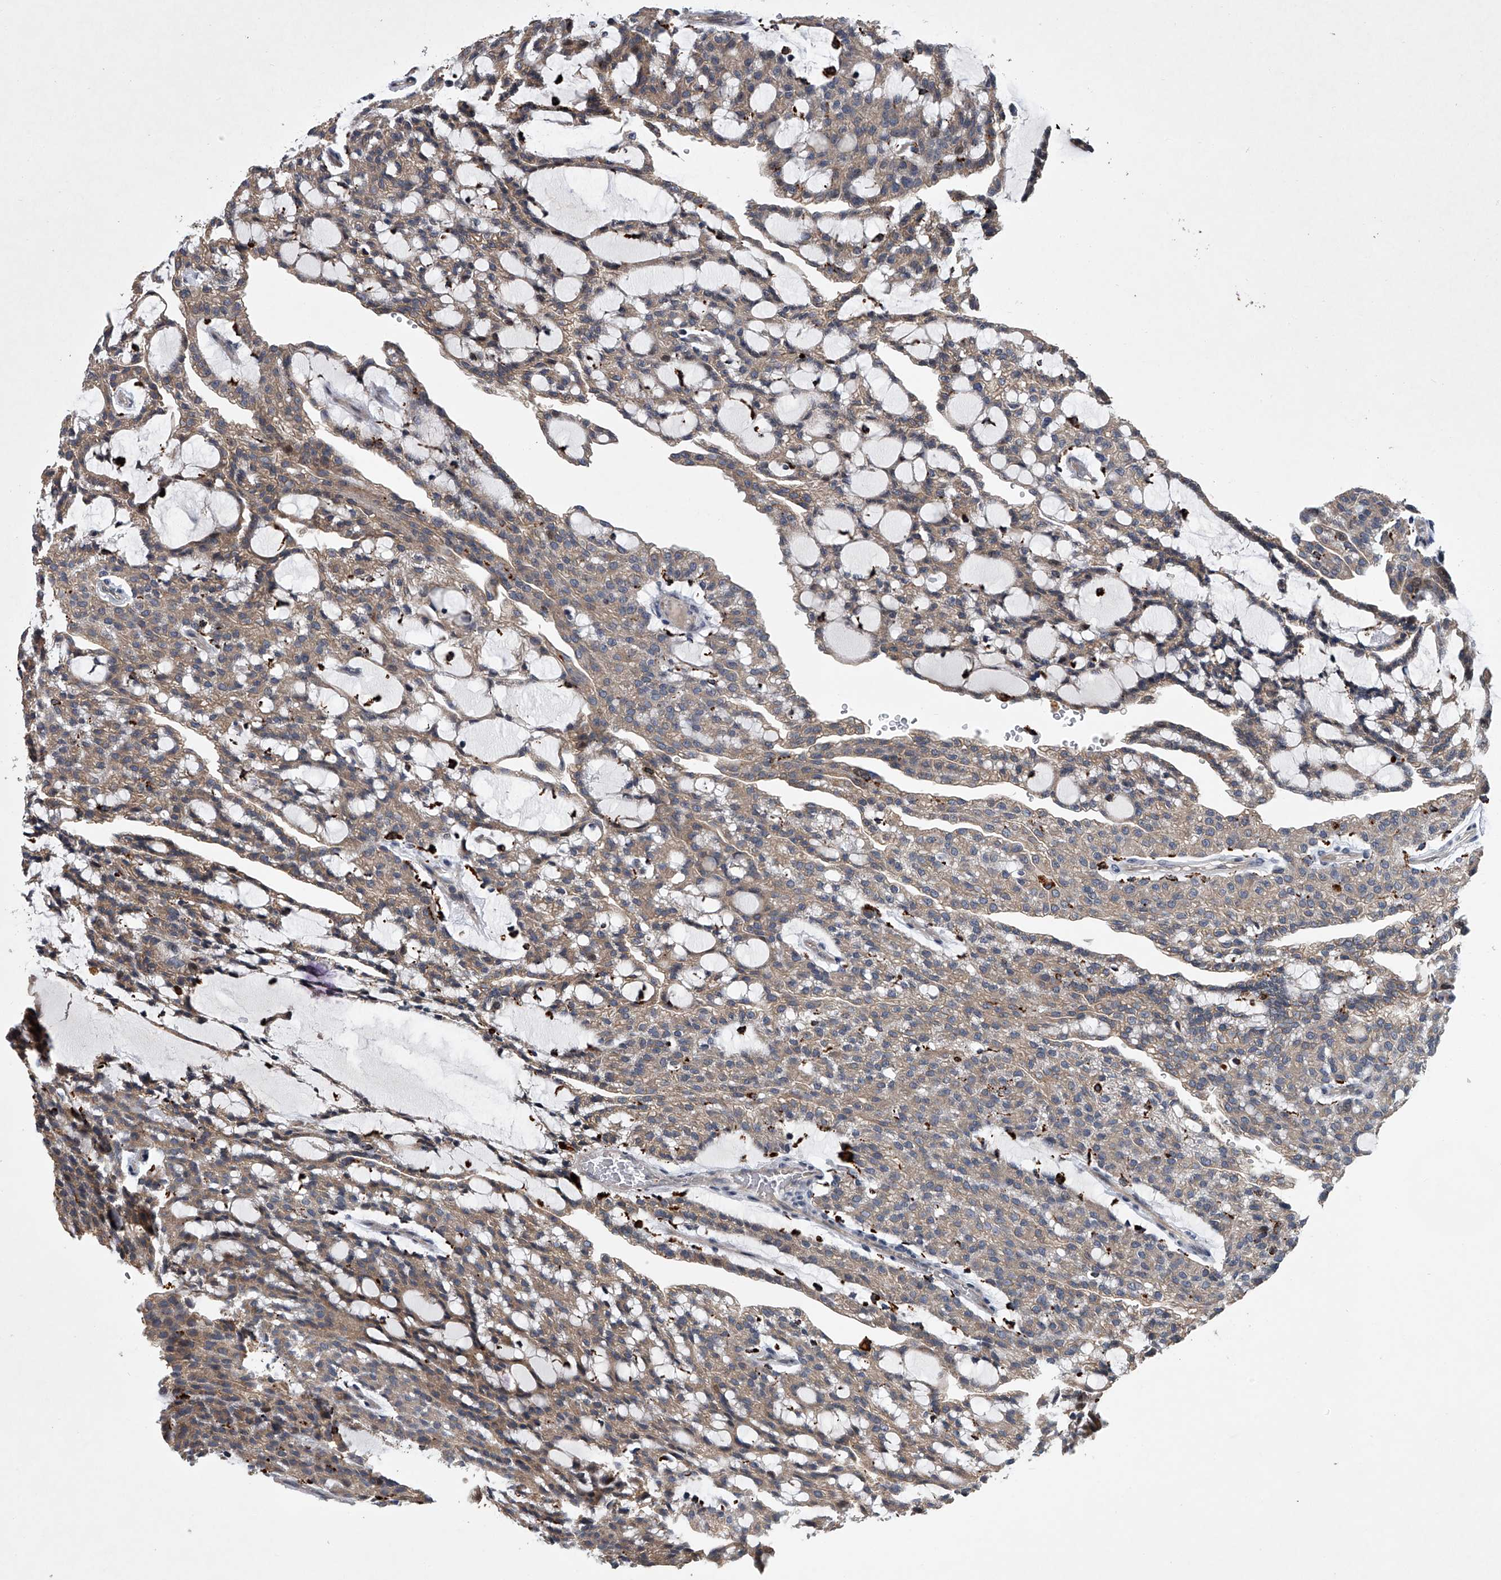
{"staining": {"intensity": "weak", "quantity": ">75%", "location": "cytoplasmic/membranous"}, "tissue": "renal cancer", "cell_type": "Tumor cells", "image_type": "cancer", "snomed": [{"axis": "morphology", "description": "Adenocarcinoma, NOS"}, {"axis": "topography", "description": "Kidney"}], "caption": "Adenocarcinoma (renal) stained for a protein (brown) demonstrates weak cytoplasmic/membranous positive staining in approximately >75% of tumor cells.", "gene": "TRIM8", "patient": {"sex": "male", "age": 63}}